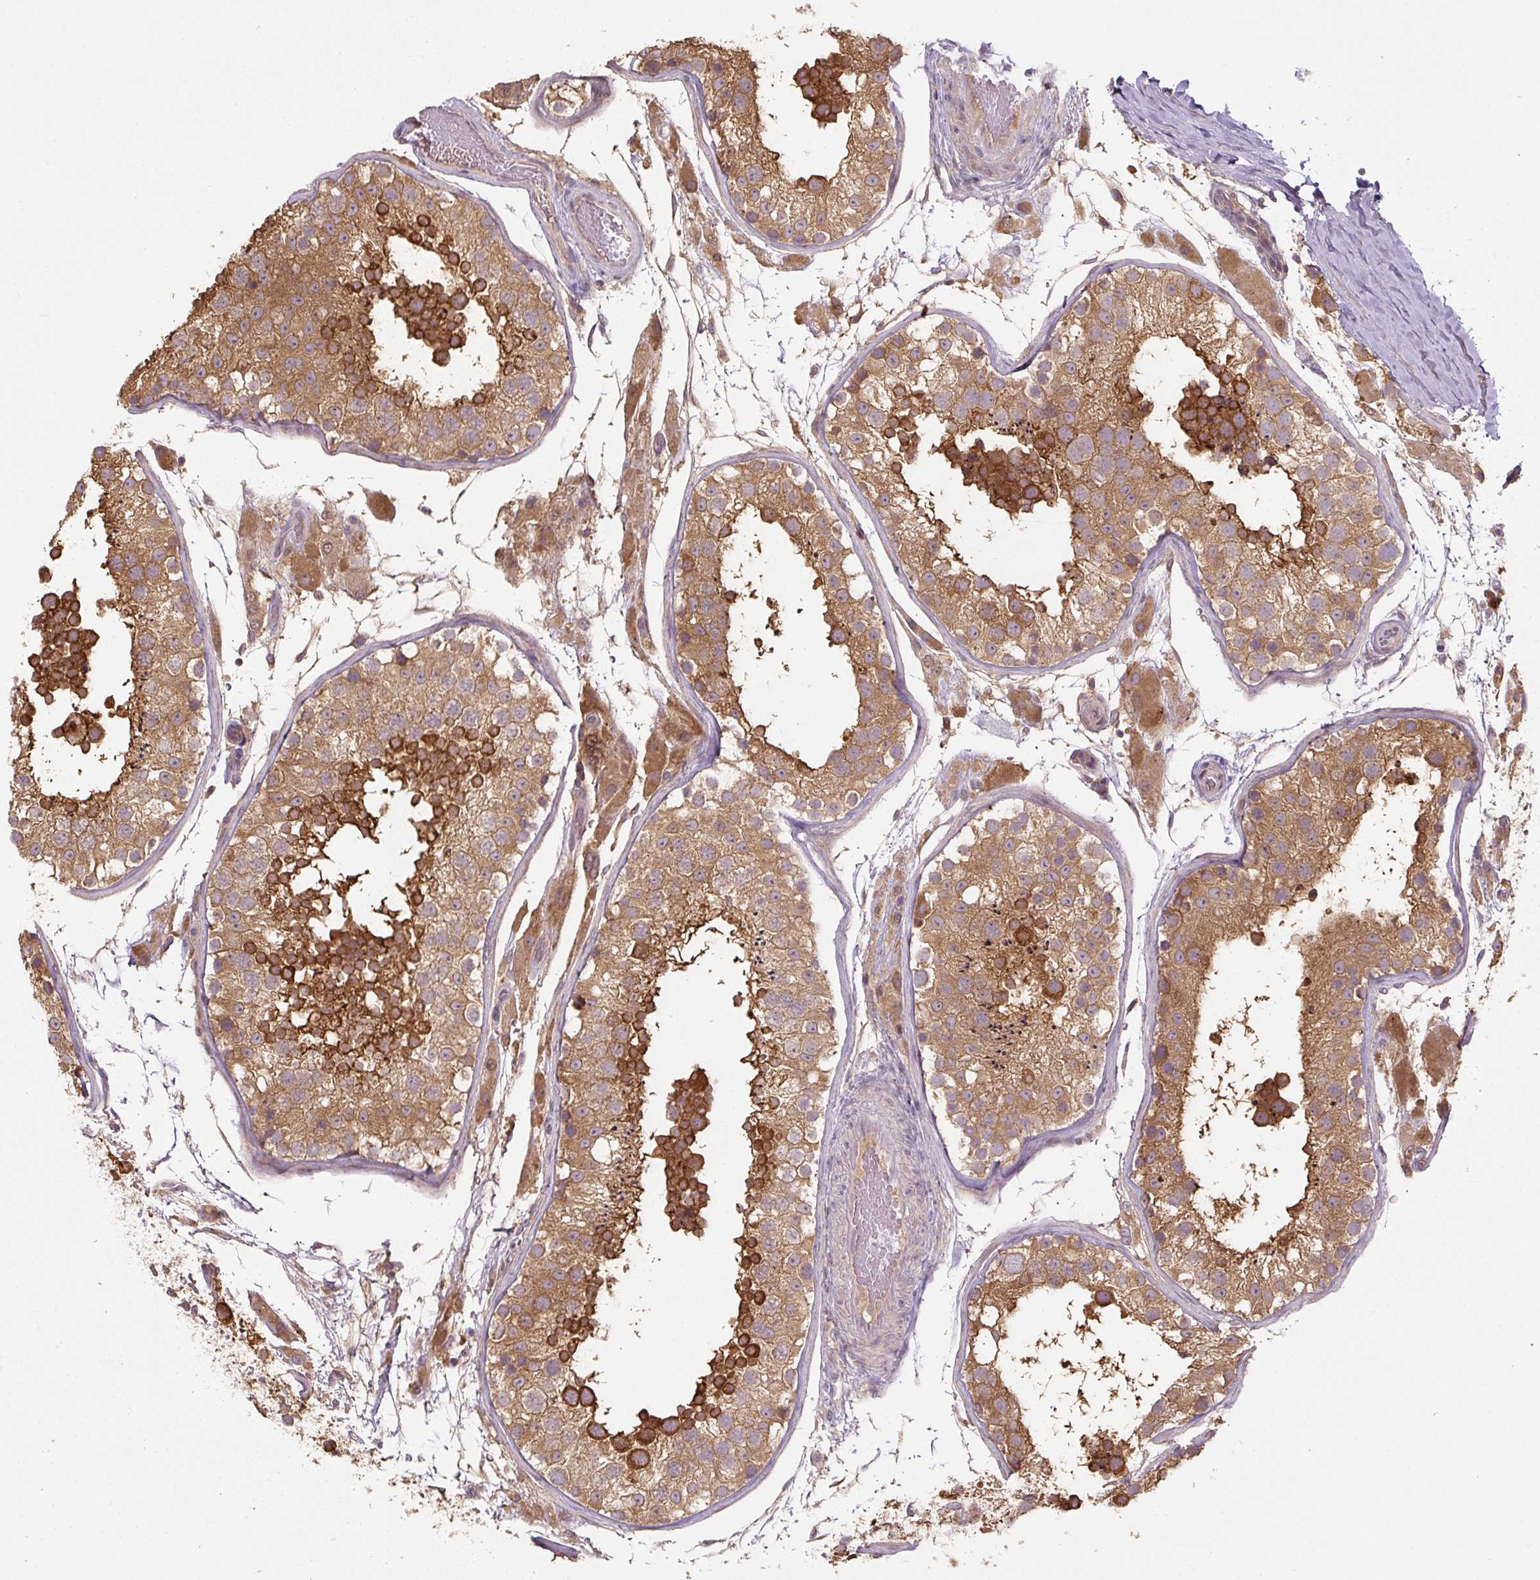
{"staining": {"intensity": "strong", "quantity": ">75%", "location": "cytoplasmic/membranous"}, "tissue": "testis", "cell_type": "Cells in seminiferous ducts", "image_type": "normal", "snomed": [{"axis": "morphology", "description": "Normal tissue, NOS"}, {"axis": "topography", "description": "Testis"}], "caption": "A high-resolution image shows IHC staining of unremarkable testis, which demonstrates strong cytoplasmic/membranous expression in about >75% of cells in seminiferous ducts.", "gene": "C2orf73", "patient": {"sex": "male", "age": 26}}